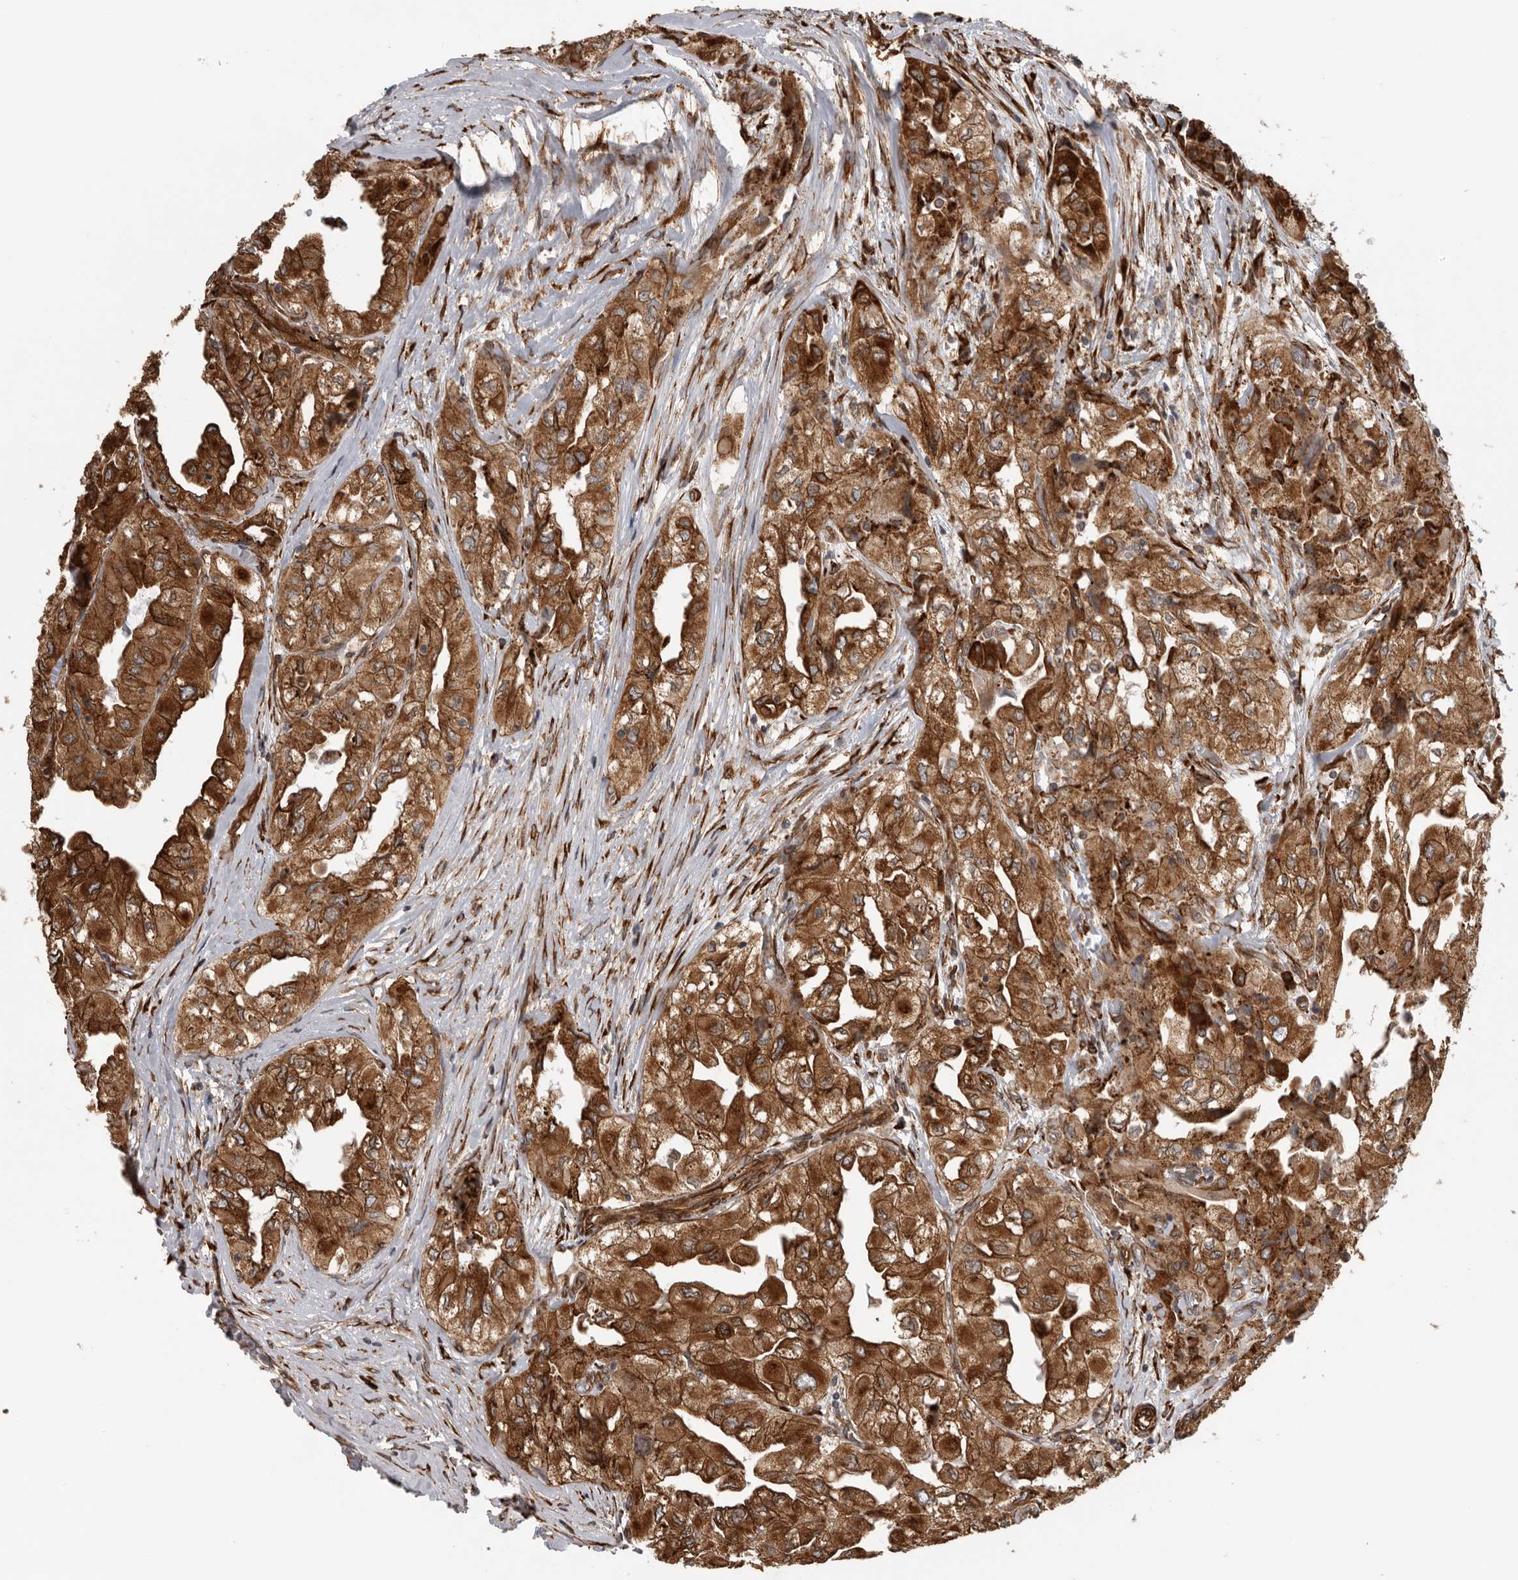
{"staining": {"intensity": "strong", "quantity": ">75%", "location": "cytoplasmic/membranous"}, "tissue": "thyroid cancer", "cell_type": "Tumor cells", "image_type": "cancer", "snomed": [{"axis": "morphology", "description": "Papillary adenocarcinoma, NOS"}, {"axis": "topography", "description": "Thyroid gland"}], "caption": "Immunohistochemistry photomicrograph of human thyroid cancer (papillary adenocarcinoma) stained for a protein (brown), which shows high levels of strong cytoplasmic/membranous positivity in about >75% of tumor cells.", "gene": "CEP350", "patient": {"sex": "female", "age": 59}}